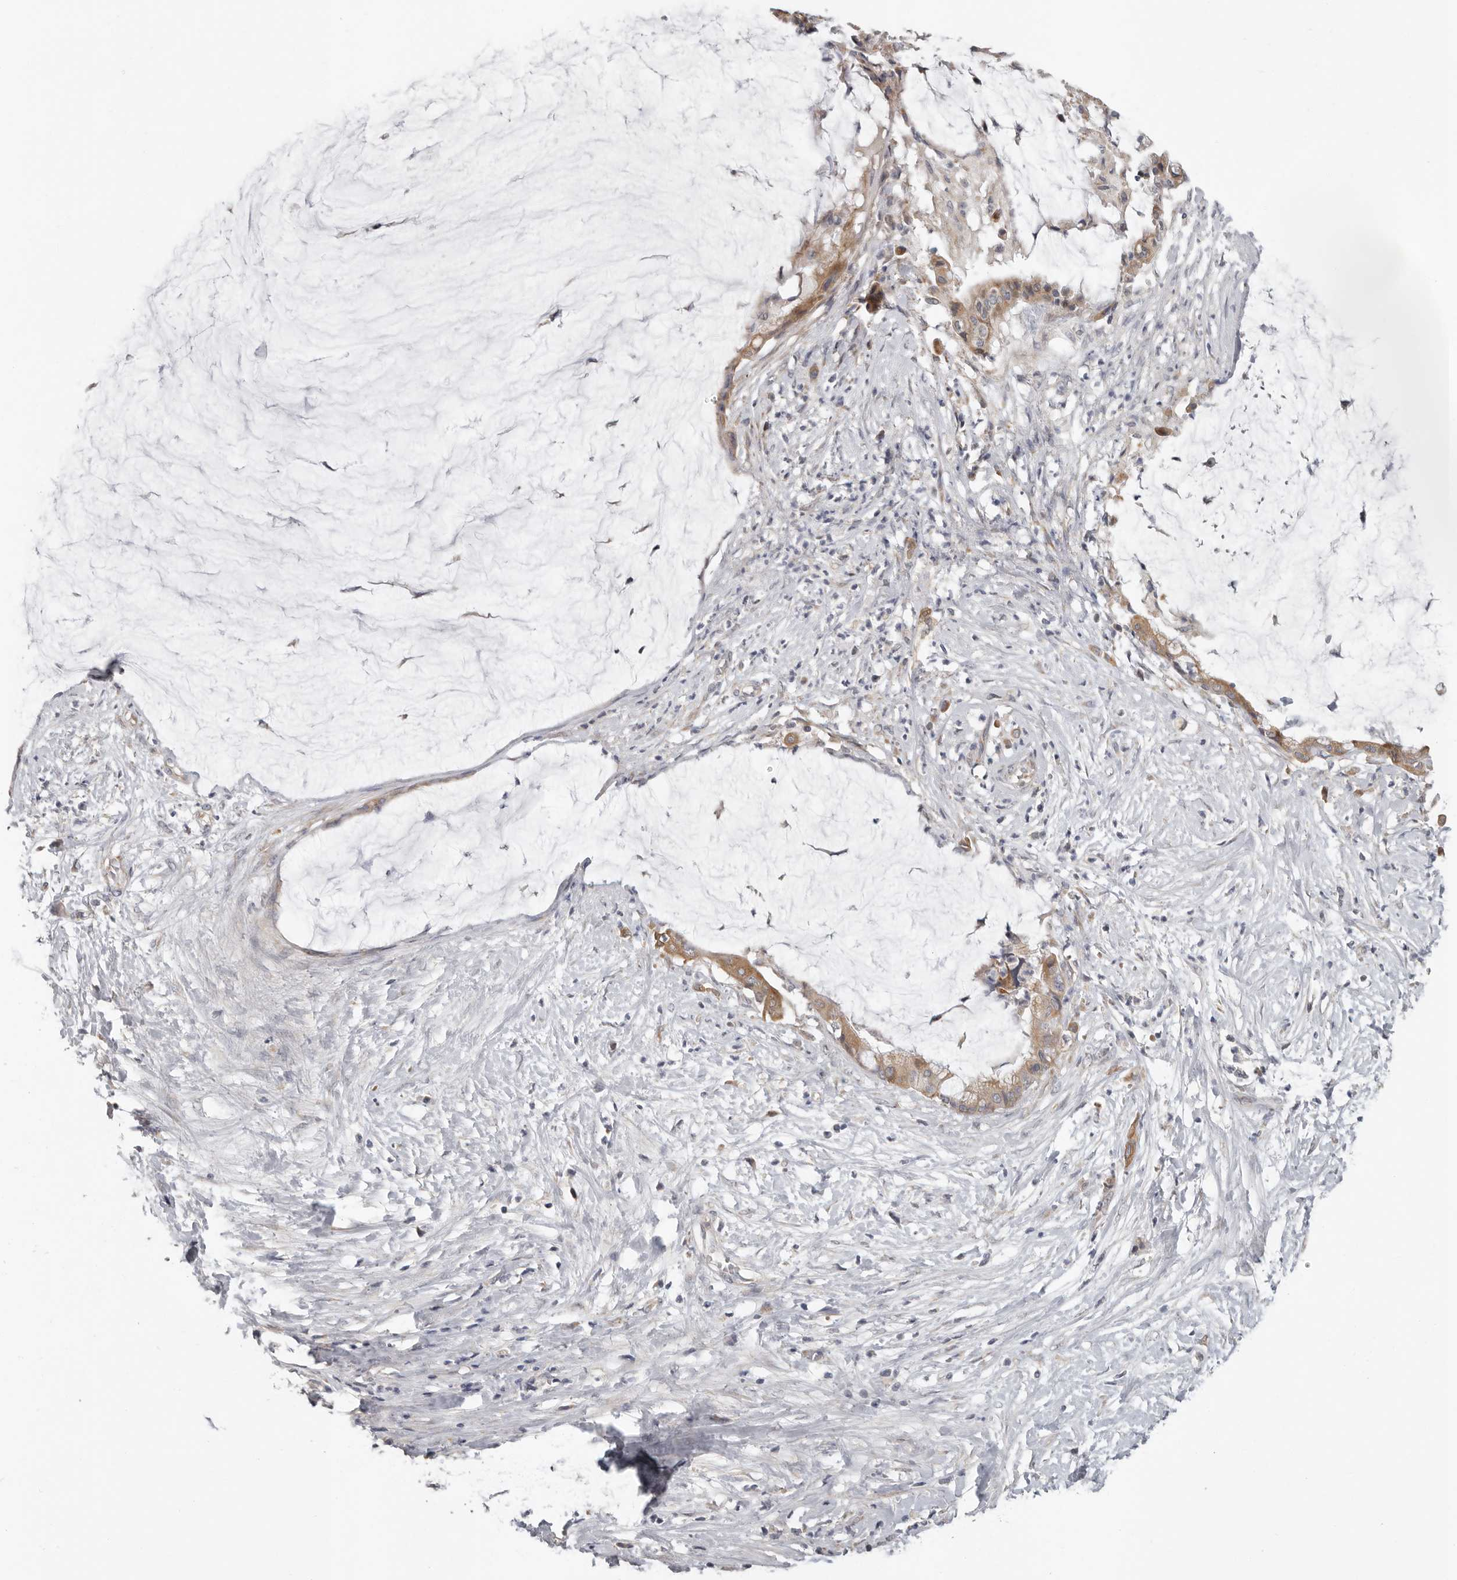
{"staining": {"intensity": "moderate", "quantity": ">75%", "location": "cytoplasmic/membranous"}, "tissue": "pancreatic cancer", "cell_type": "Tumor cells", "image_type": "cancer", "snomed": [{"axis": "morphology", "description": "Adenocarcinoma, NOS"}, {"axis": "topography", "description": "Pancreas"}], "caption": "Immunohistochemical staining of adenocarcinoma (pancreatic) reveals medium levels of moderate cytoplasmic/membranous protein positivity in approximately >75% of tumor cells. (DAB (3,3'-diaminobenzidine) IHC, brown staining for protein, blue staining for nuclei).", "gene": "UNK", "patient": {"sex": "male", "age": 41}}